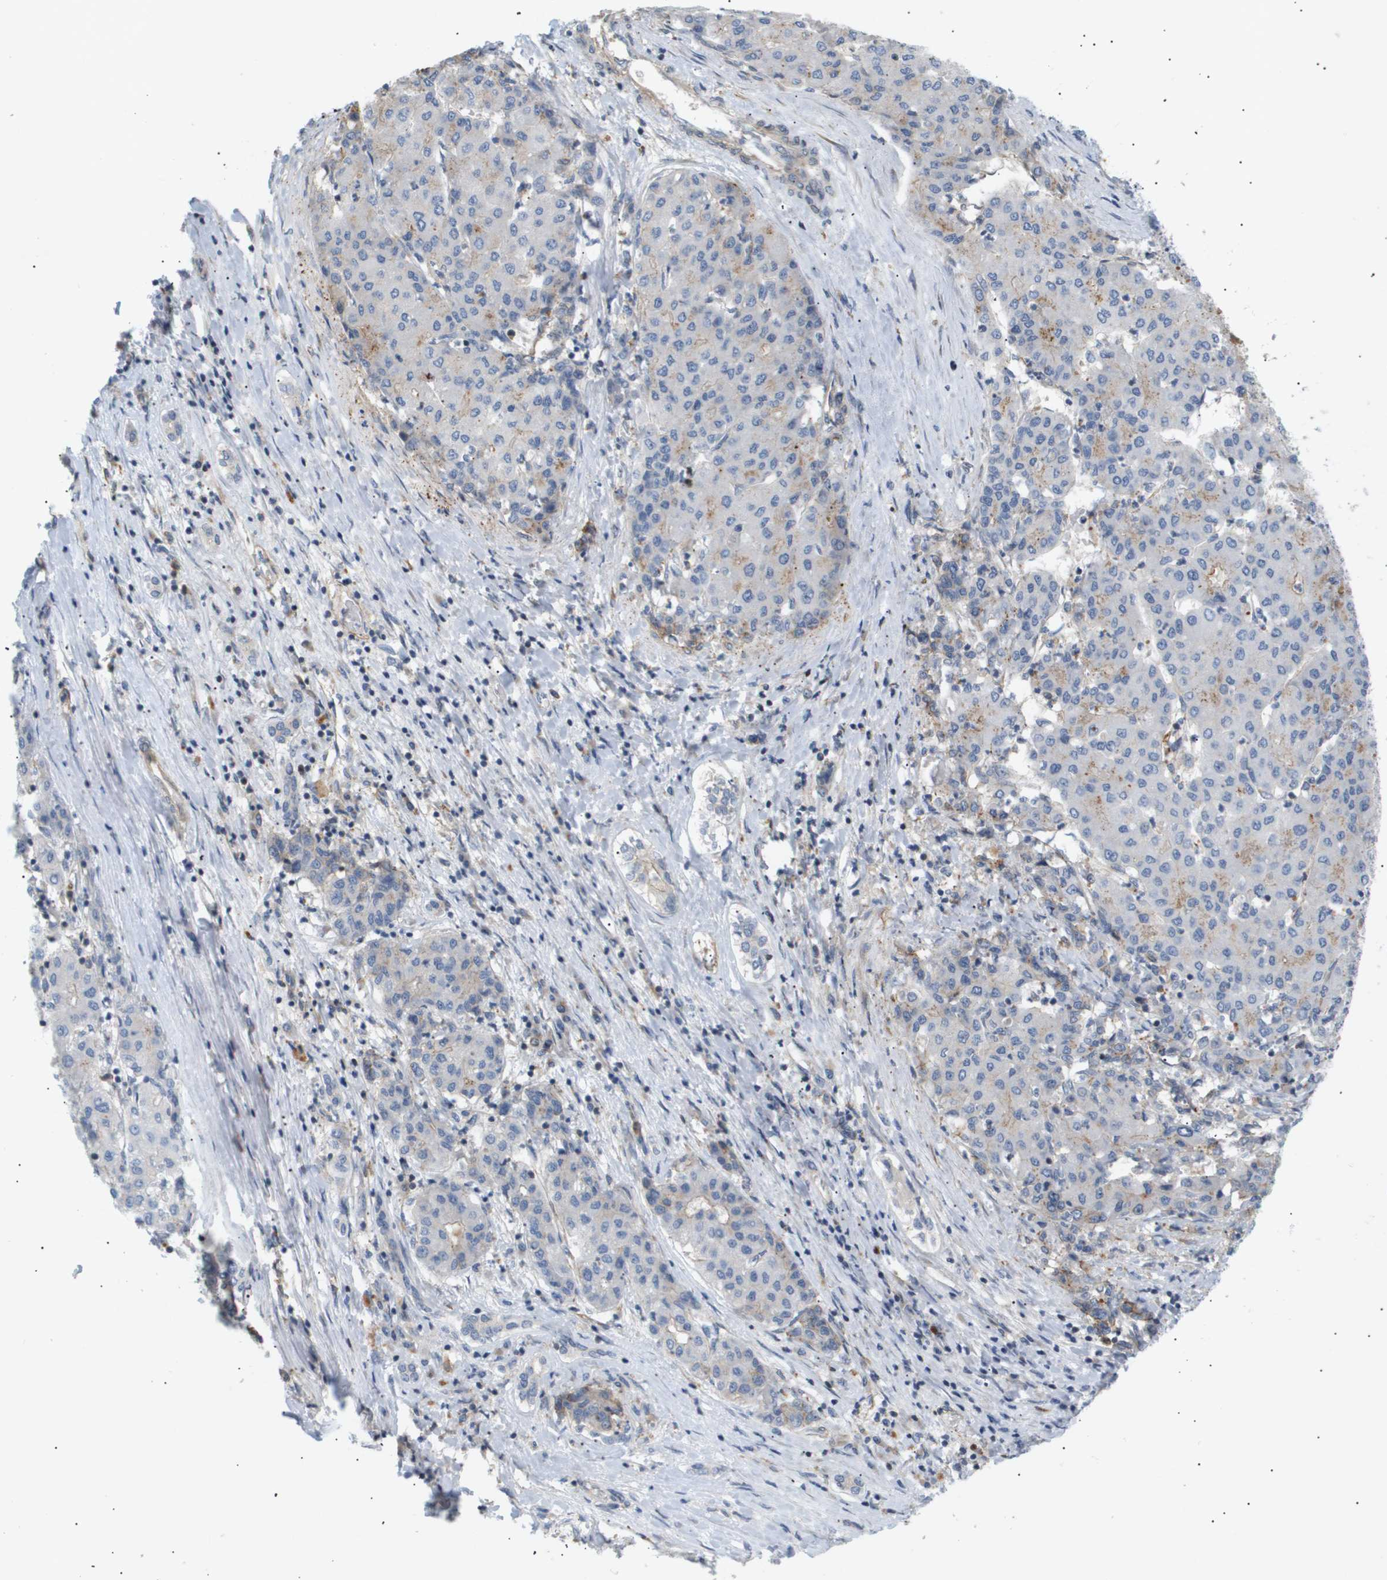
{"staining": {"intensity": "negative", "quantity": "none", "location": "none"}, "tissue": "liver cancer", "cell_type": "Tumor cells", "image_type": "cancer", "snomed": [{"axis": "morphology", "description": "Carcinoma, Hepatocellular, NOS"}, {"axis": "topography", "description": "Liver"}], "caption": "DAB immunohistochemical staining of hepatocellular carcinoma (liver) displays no significant positivity in tumor cells.", "gene": "CORO2B", "patient": {"sex": "male", "age": 65}}